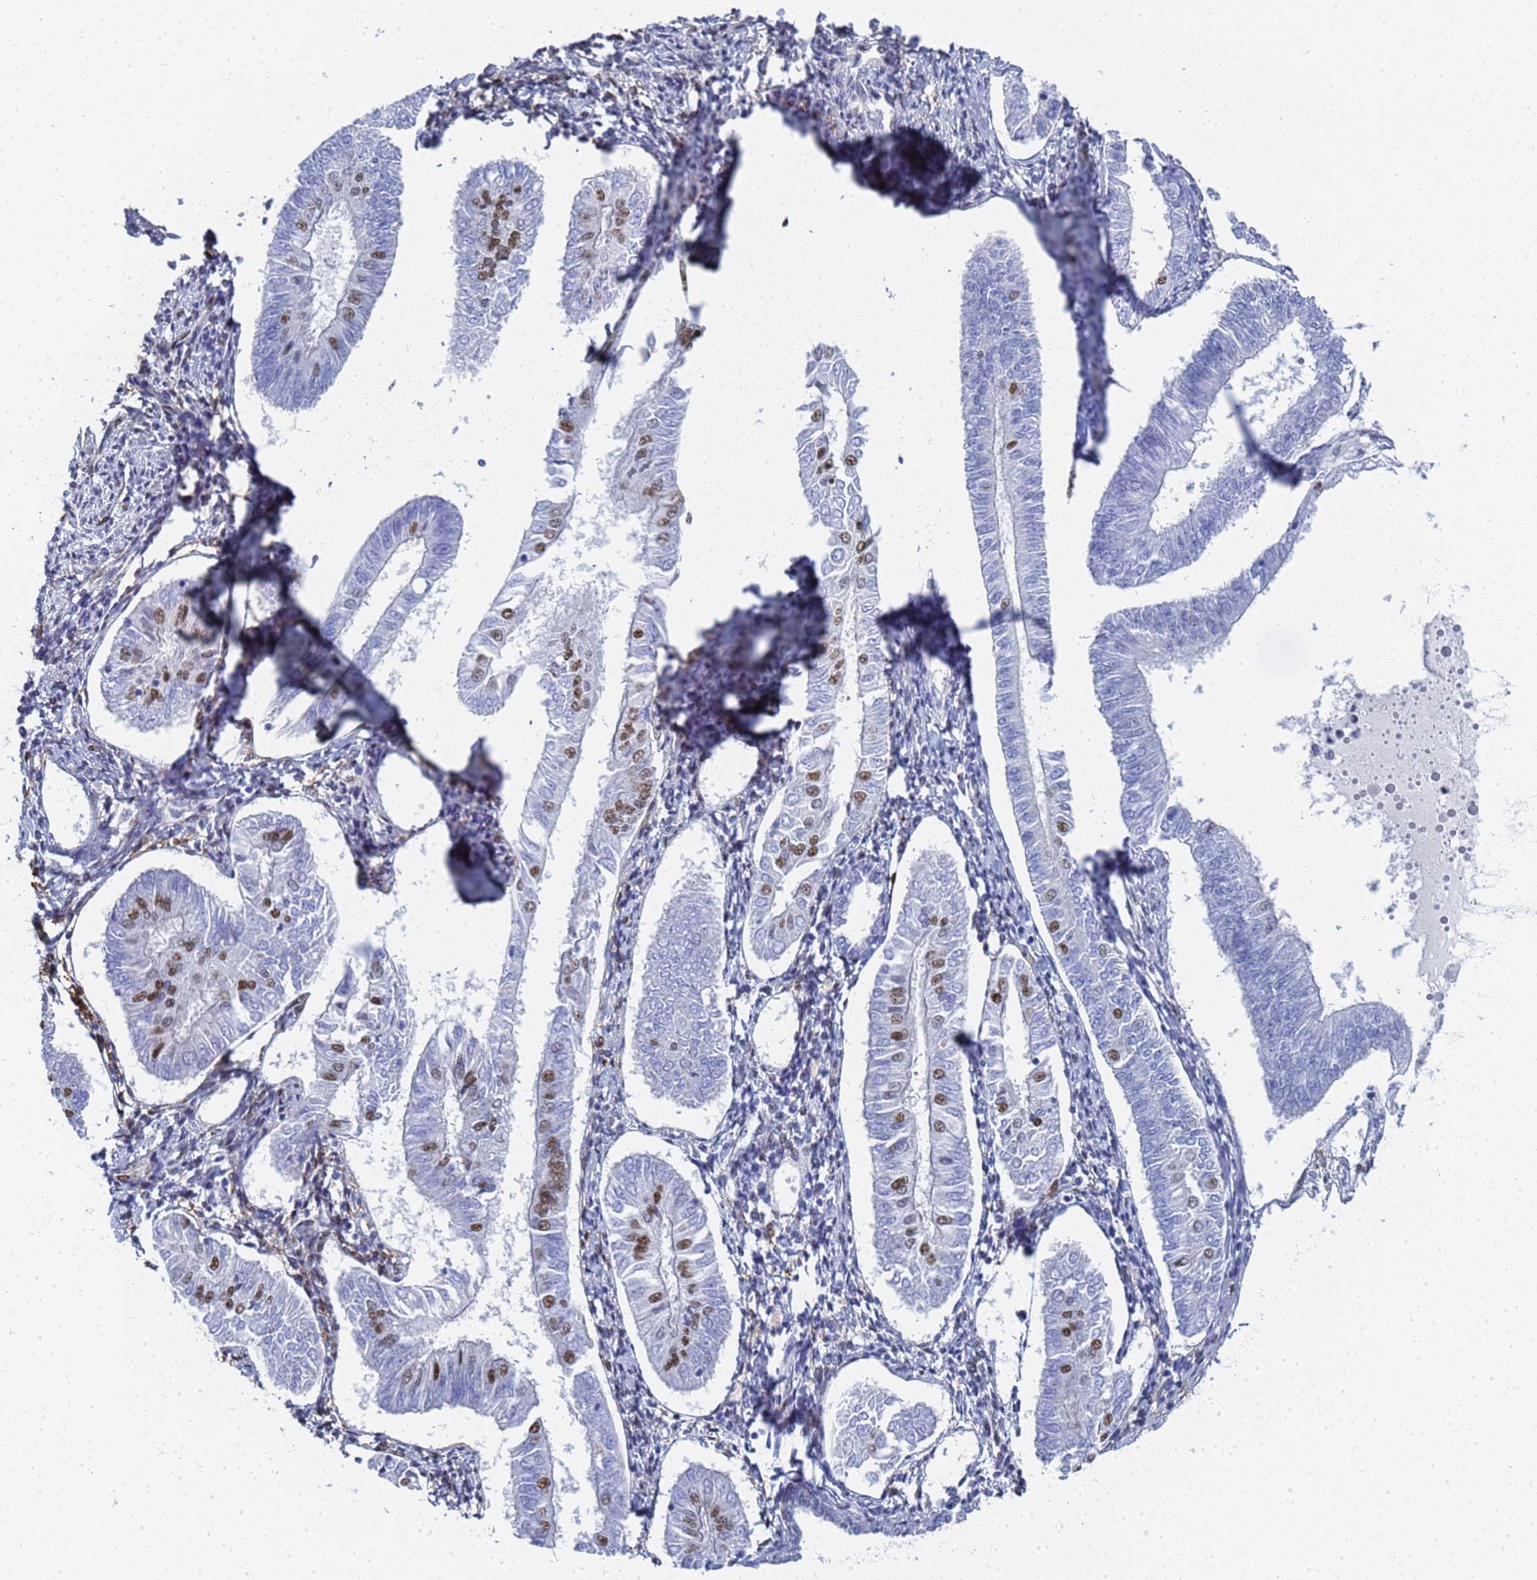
{"staining": {"intensity": "moderate", "quantity": "<25%", "location": "nuclear"}, "tissue": "endometrial cancer", "cell_type": "Tumor cells", "image_type": "cancer", "snomed": [{"axis": "morphology", "description": "Adenocarcinoma, NOS"}, {"axis": "topography", "description": "Endometrium"}], "caption": "Adenocarcinoma (endometrial) stained with immunohistochemistry reveals moderate nuclear staining in about <25% of tumor cells.", "gene": "PRRT4", "patient": {"sex": "female", "age": 58}}